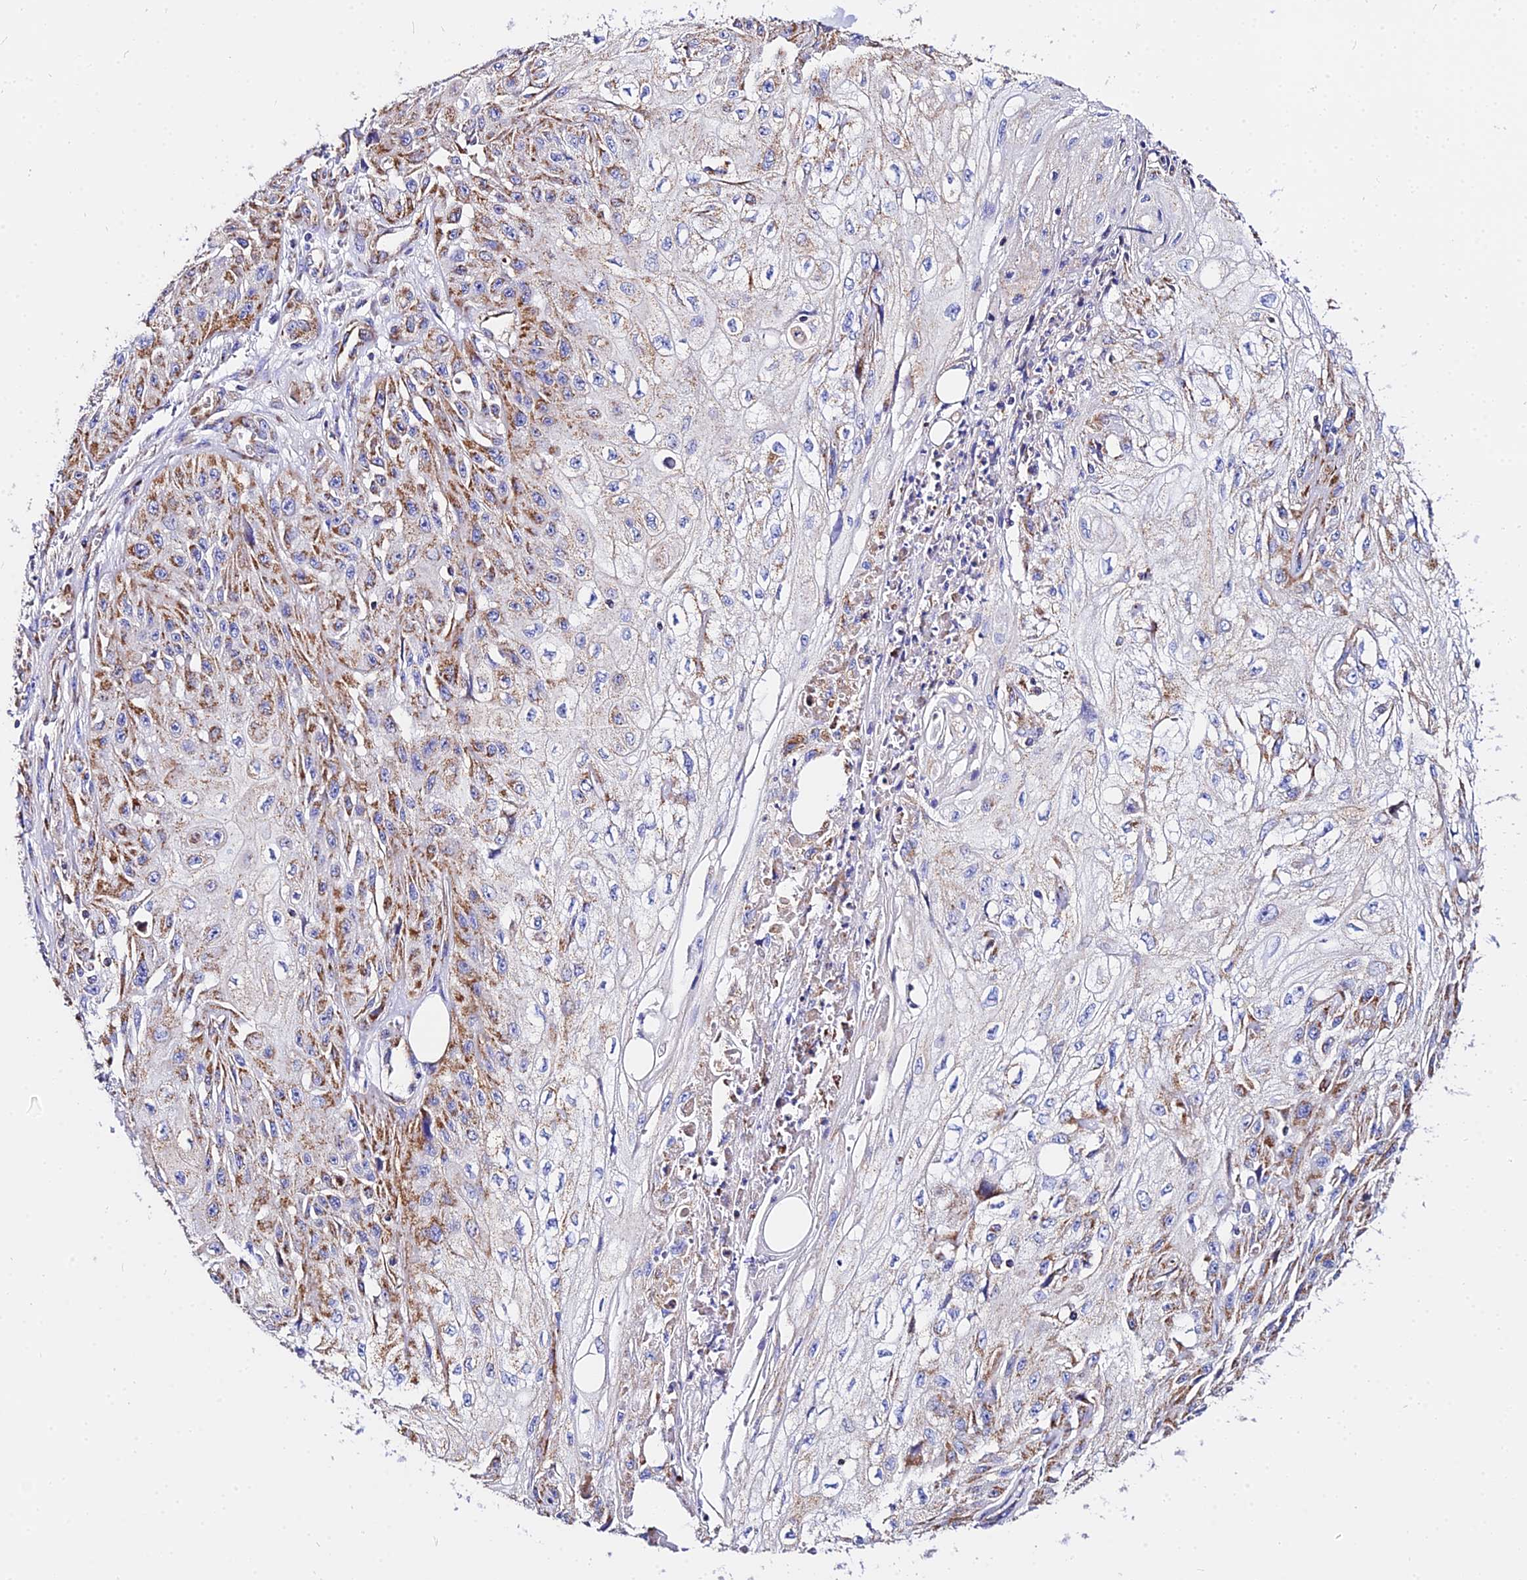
{"staining": {"intensity": "moderate", "quantity": ">75%", "location": "cytoplasmic/membranous"}, "tissue": "skin cancer", "cell_type": "Tumor cells", "image_type": "cancer", "snomed": [{"axis": "morphology", "description": "Squamous cell carcinoma, NOS"}, {"axis": "morphology", "description": "Squamous cell carcinoma, metastatic, NOS"}, {"axis": "topography", "description": "Skin"}, {"axis": "topography", "description": "Lymph node"}], "caption": "The histopathology image demonstrates immunohistochemical staining of squamous cell carcinoma (skin). There is moderate cytoplasmic/membranous expression is identified in about >75% of tumor cells.", "gene": "ZNF573", "patient": {"sex": "male", "age": 75}}